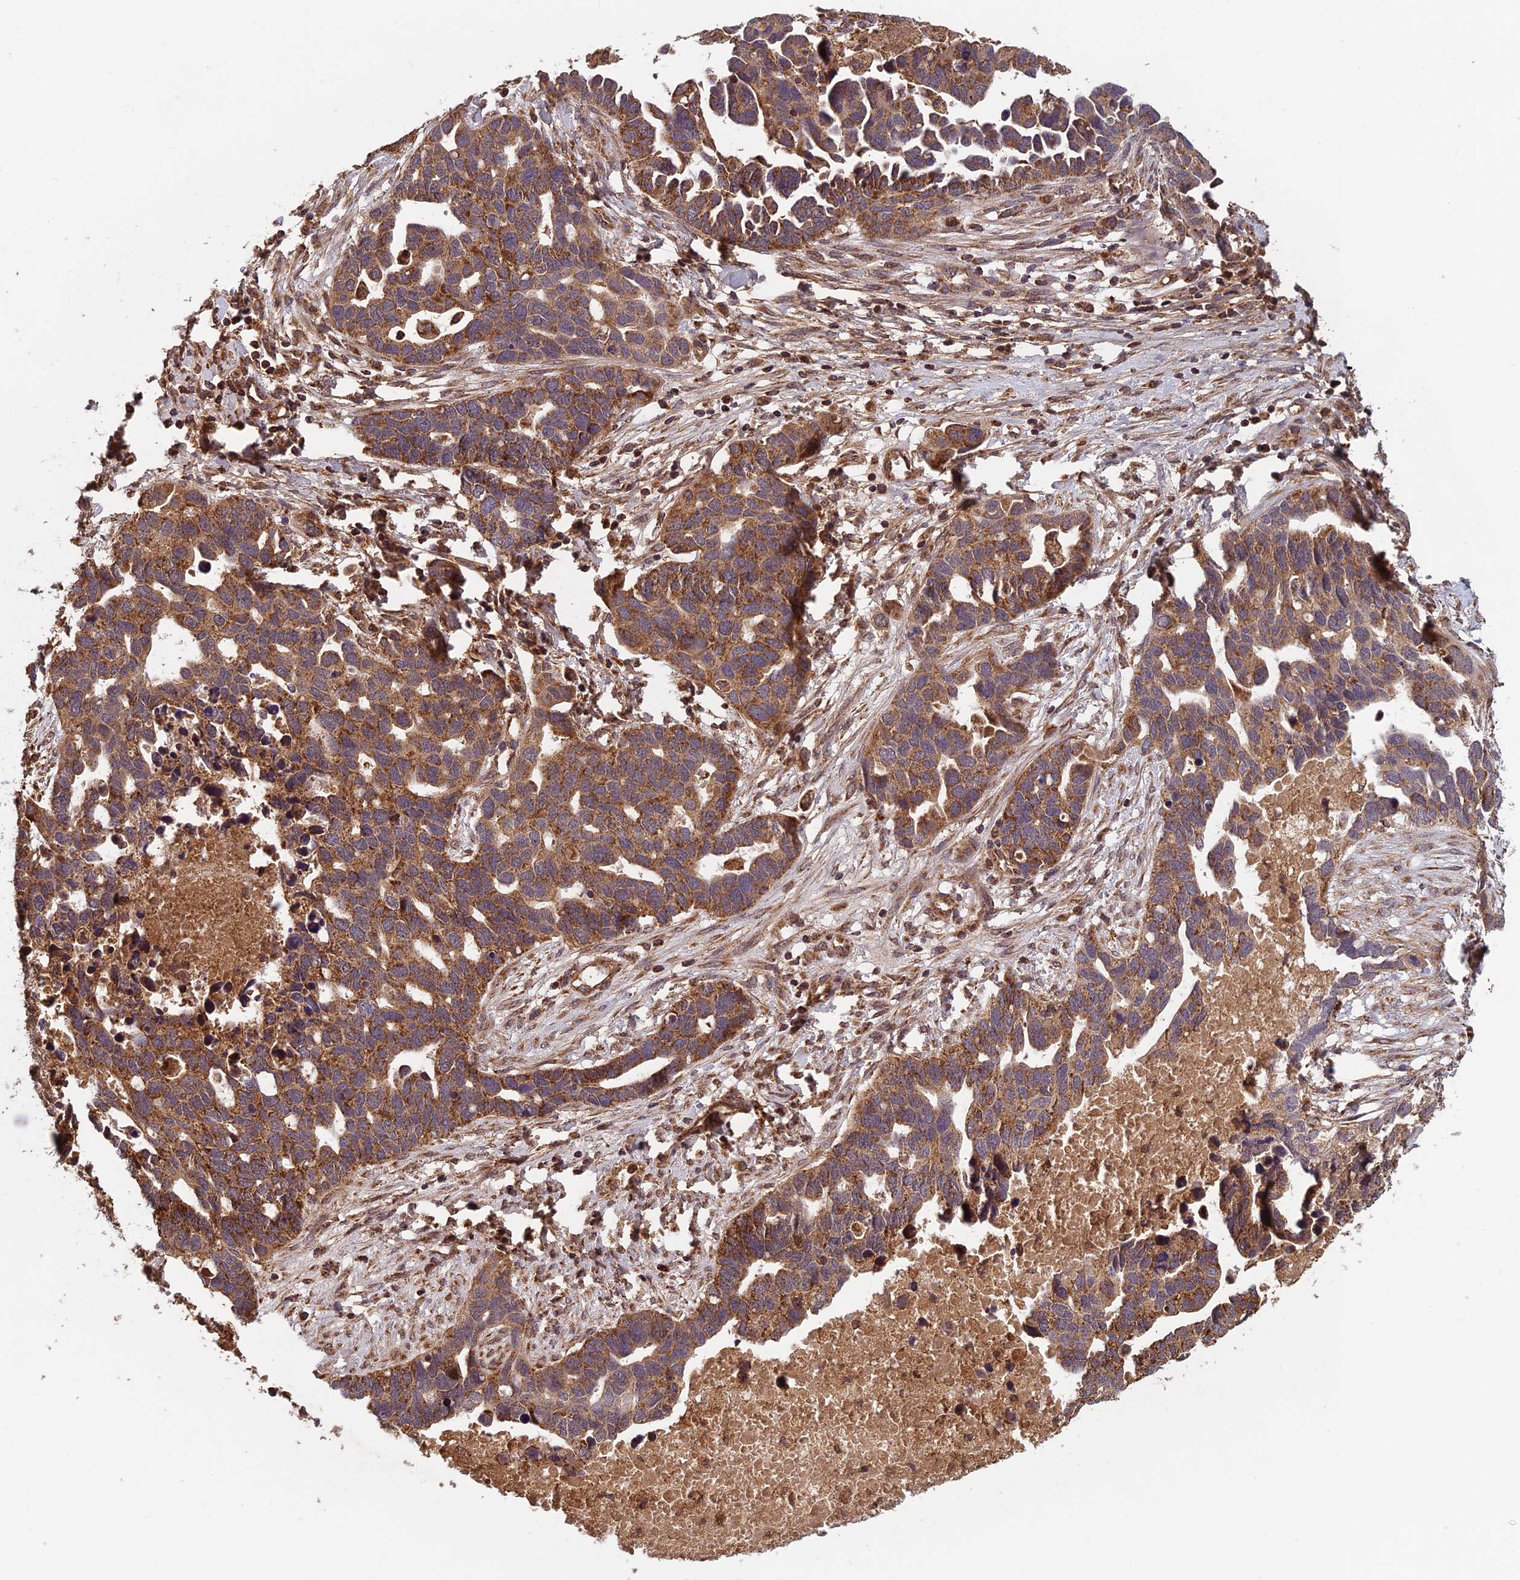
{"staining": {"intensity": "moderate", "quantity": ">75%", "location": "cytoplasmic/membranous"}, "tissue": "ovarian cancer", "cell_type": "Tumor cells", "image_type": "cancer", "snomed": [{"axis": "morphology", "description": "Cystadenocarcinoma, serous, NOS"}, {"axis": "topography", "description": "Ovary"}], "caption": "IHC staining of ovarian cancer (serous cystadenocarcinoma), which reveals medium levels of moderate cytoplasmic/membranous positivity in approximately >75% of tumor cells indicating moderate cytoplasmic/membranous protein positivity. The staining was performed using DAB (brown) for protein detection and nuclei were counterstained in hematoxylin (blue).", "gene": "CCDC15", "patient": {"sex": "female", "age": 54}}